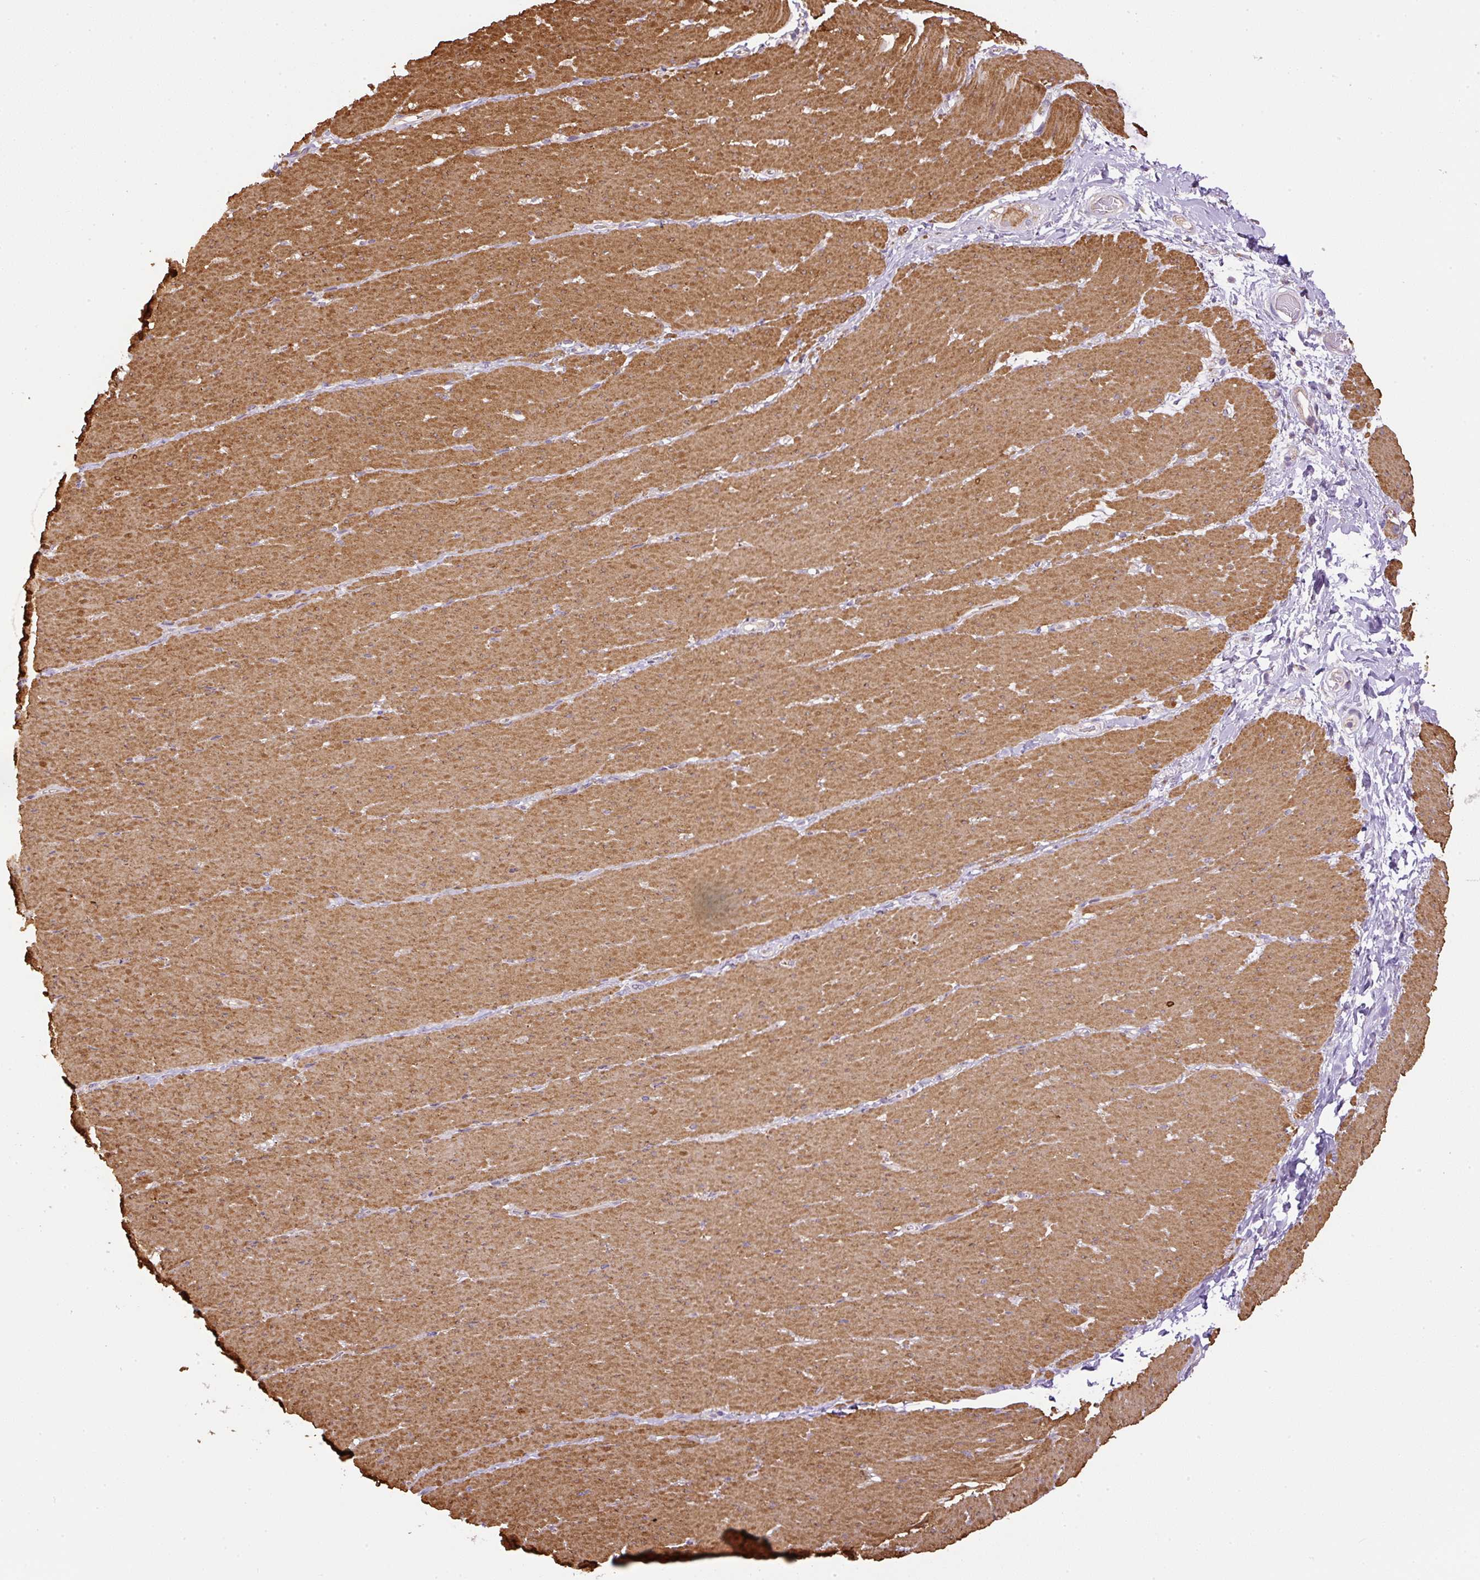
{"staining": {"intensity": "moderate", "quantity": ">75%", "location": "cytoplasmic/membranous"}, "tissue": "smooth muscle", "cell_type": "Smooth muscle cells", "image_type": "normal", "snomed": [{"axis": "morphology", "description": "Normal tissue, NOS"}, {"axis": "topography", "description": "Smooth muscle"}, {"axis": "topography", "description": "Rectum"}], "caption": "IHC photomicrograph of normal smooth muscle: human smooth muscle stained using IHC reveals medium levels of moderate protein expression localized specifically in the cytoplasmic/membranous of smooth muscle cells, appearing as a cytoplasmic/membranous brown color.", "gene": "NDUFAF2", "patient": {"sex": "male", "age": 53}}